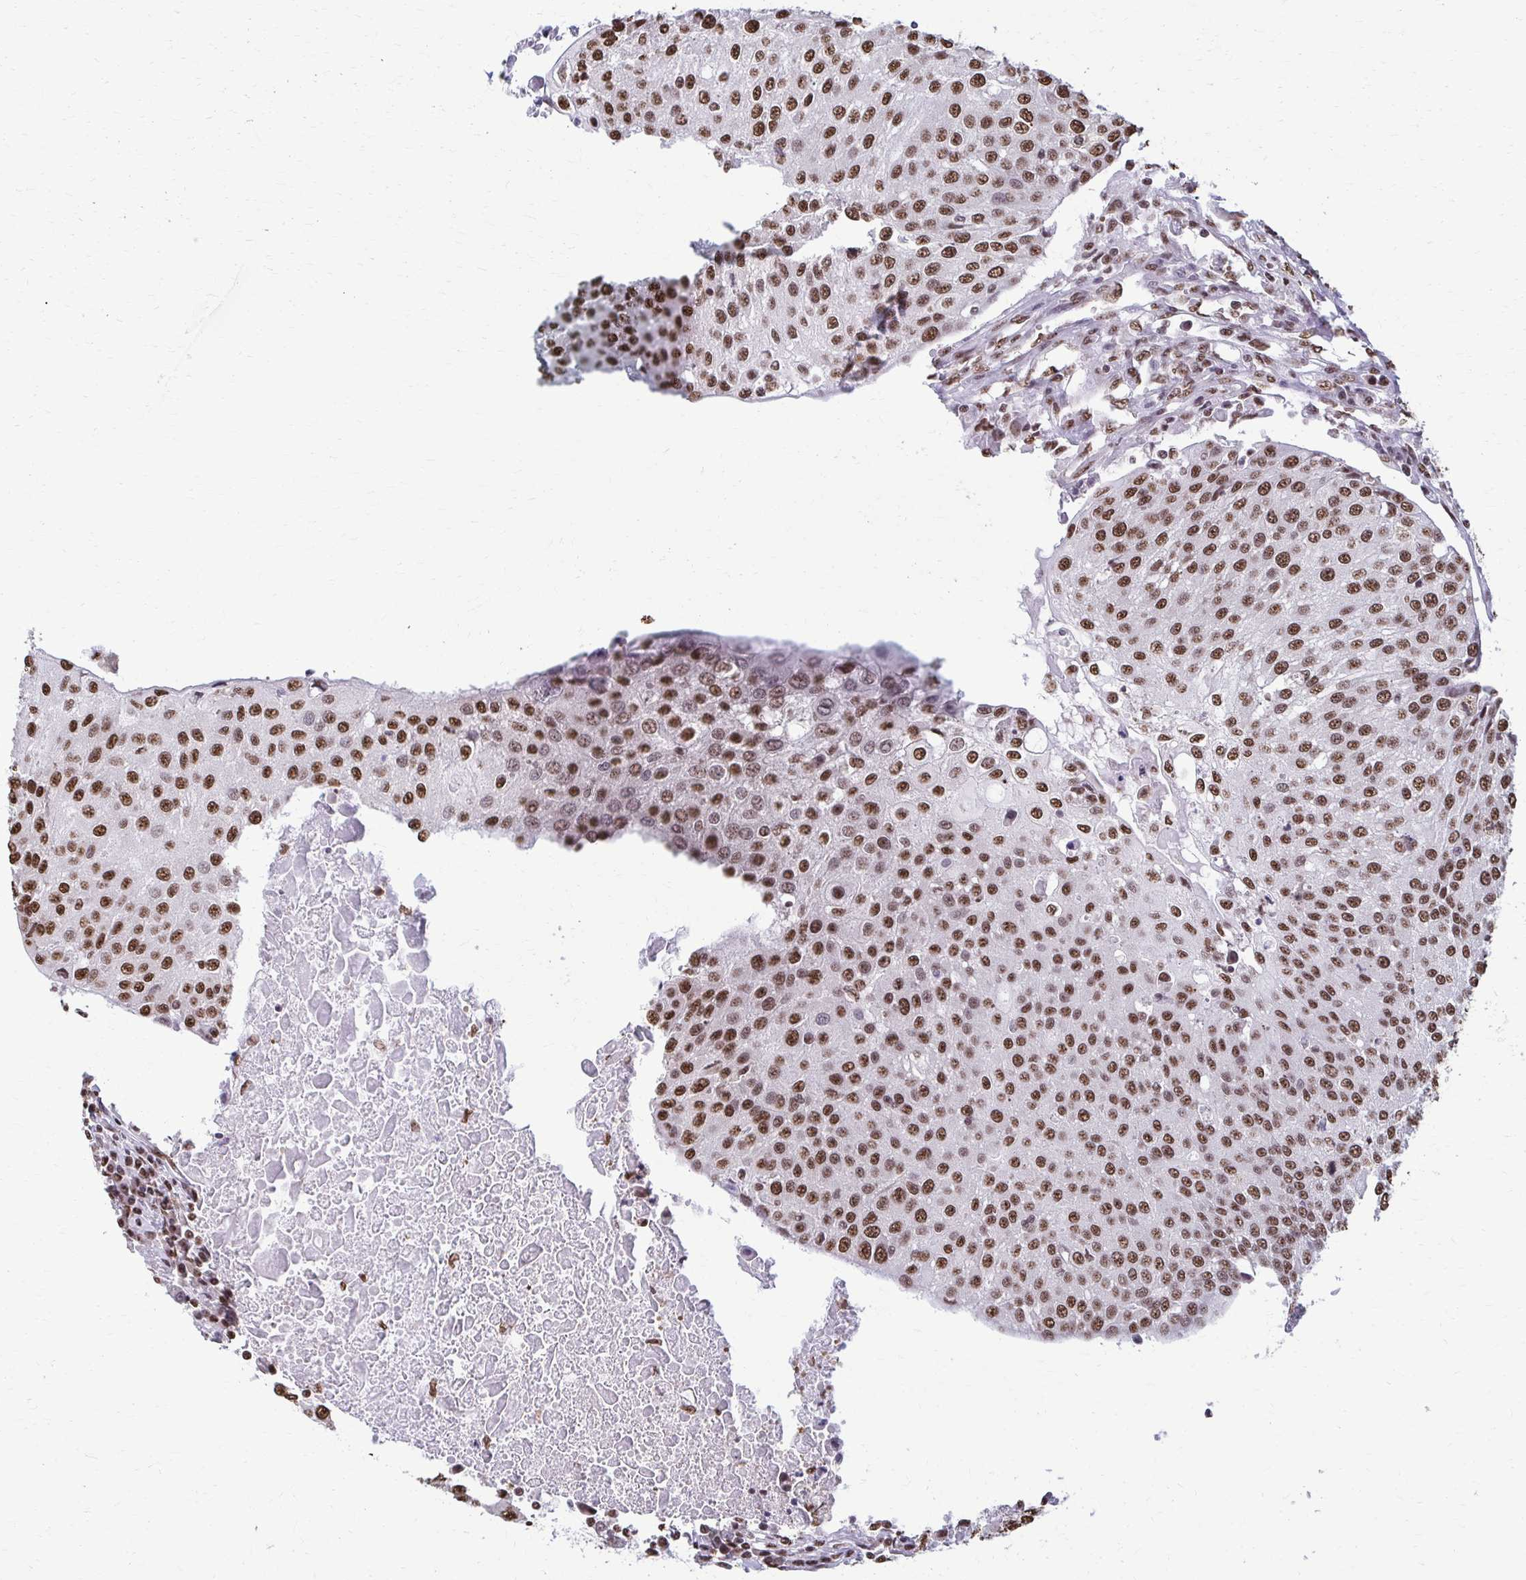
{"staining": {"intensity": "moderate", "quantity": ">75%", "location": "nuclear"}, "tissue": "urothelial cancer", "cell_type": "Tumor cells", "image_type": "cancer", "snomed": [{"axis": "morphology", "description": "Urothelial carcinoma, High grade"}, {"axis": "topography", "description": "Urinary bladder"}], "caption": "Urothelial carcinoma (high-grade) stained with a protein marker displays moderate staining in tumor cells.", "gene": "SNRPA", "patient": {"sex": "female", "age": 85}}